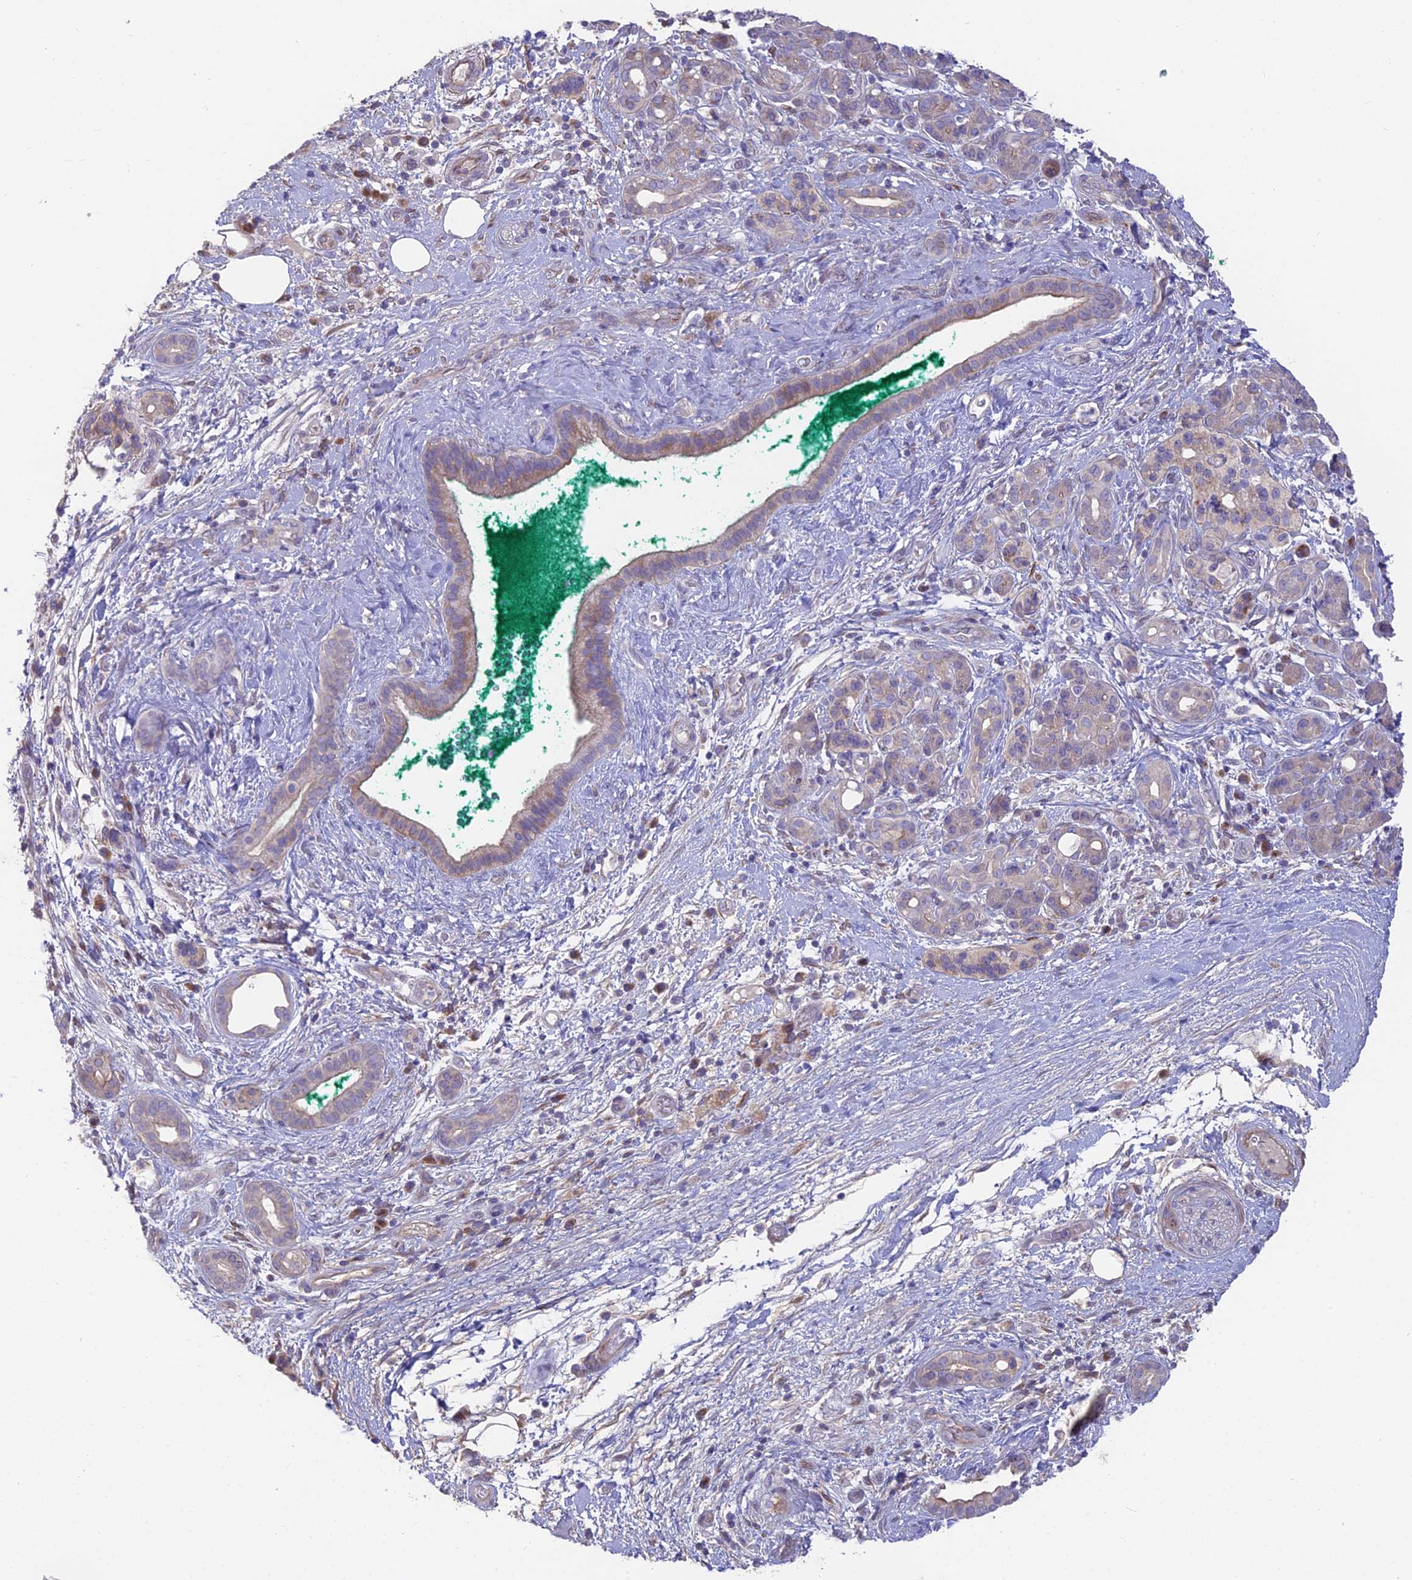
{"staining": {"intensity": "weak", "quantity": "<25%", "location": "cytoplasmic/membranous"}, "tissue": "pancreatic cancer", "cell_type": "Tumor cells", "image_type": "cancer", "snomed": [{"axis": "morphology", "description": "Adenocarcinoma, NOS"}, {"axis": "topography", "description": "Pancreas"}], "caption": "Immunohistochemistry image of human pancreatic cancer stained for a protein (brown), which reveals no expression in tumor cells.", "gene": "FAM168B", "patient": {"sex": "male", "age": 78}}